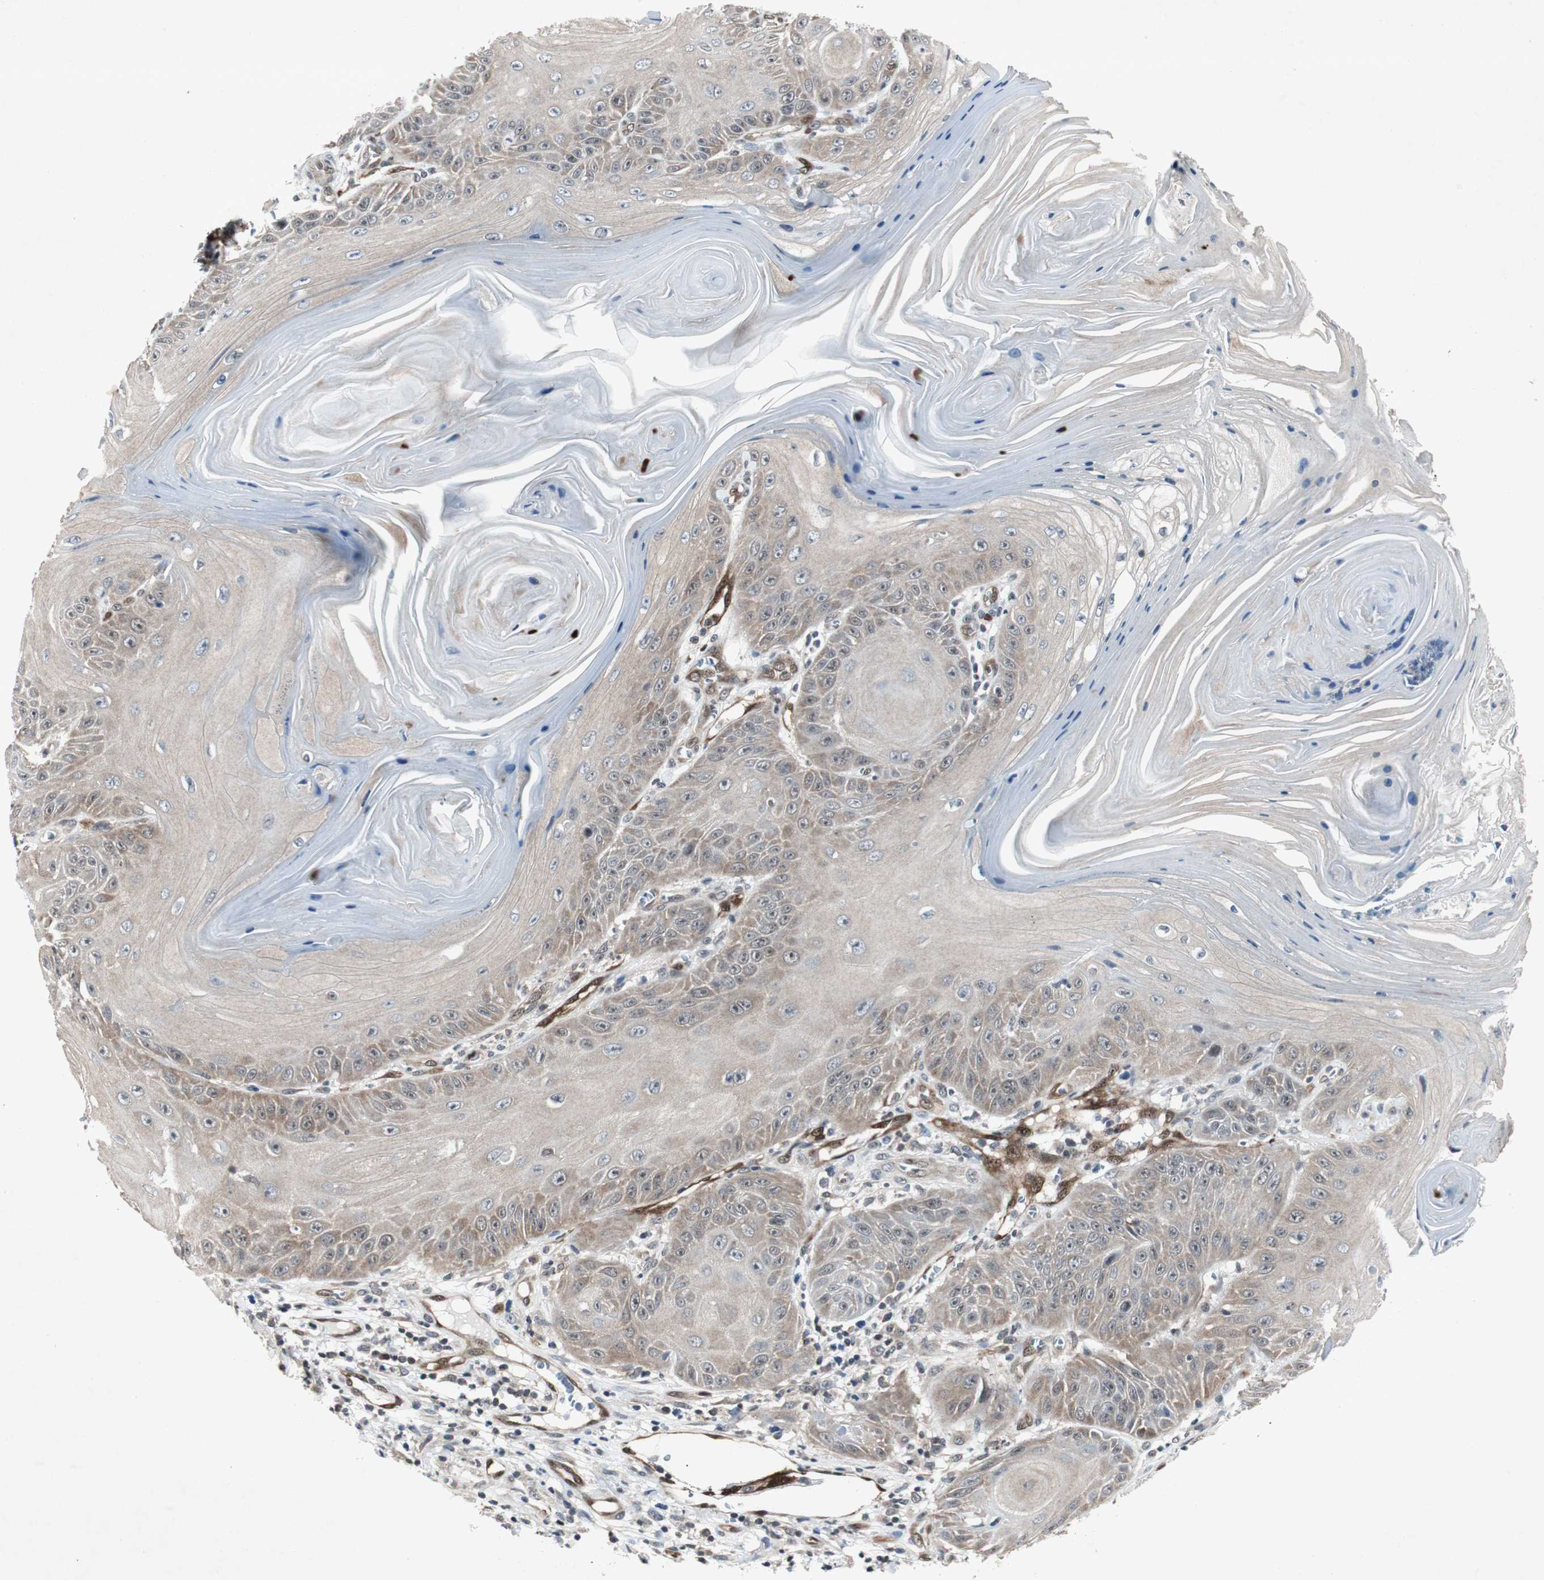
{"staining": {"intensity": "negative", "quantity": "none", "location": "none"}, "tissue": "skin cancer", "cell_type": "Tumor cells", "image_type": "cancer", "snomed": [{"axis": "morphology", "description": "Squamous cell carcinoma, NOS"}, {"axis": "topography", "description": "Skin"}], "caption": "IHC of human skin cancer demonstrates no positivity in tumor cells.", "gene": "SMAD1", "patient": {"sex": "female", "age": 78}}